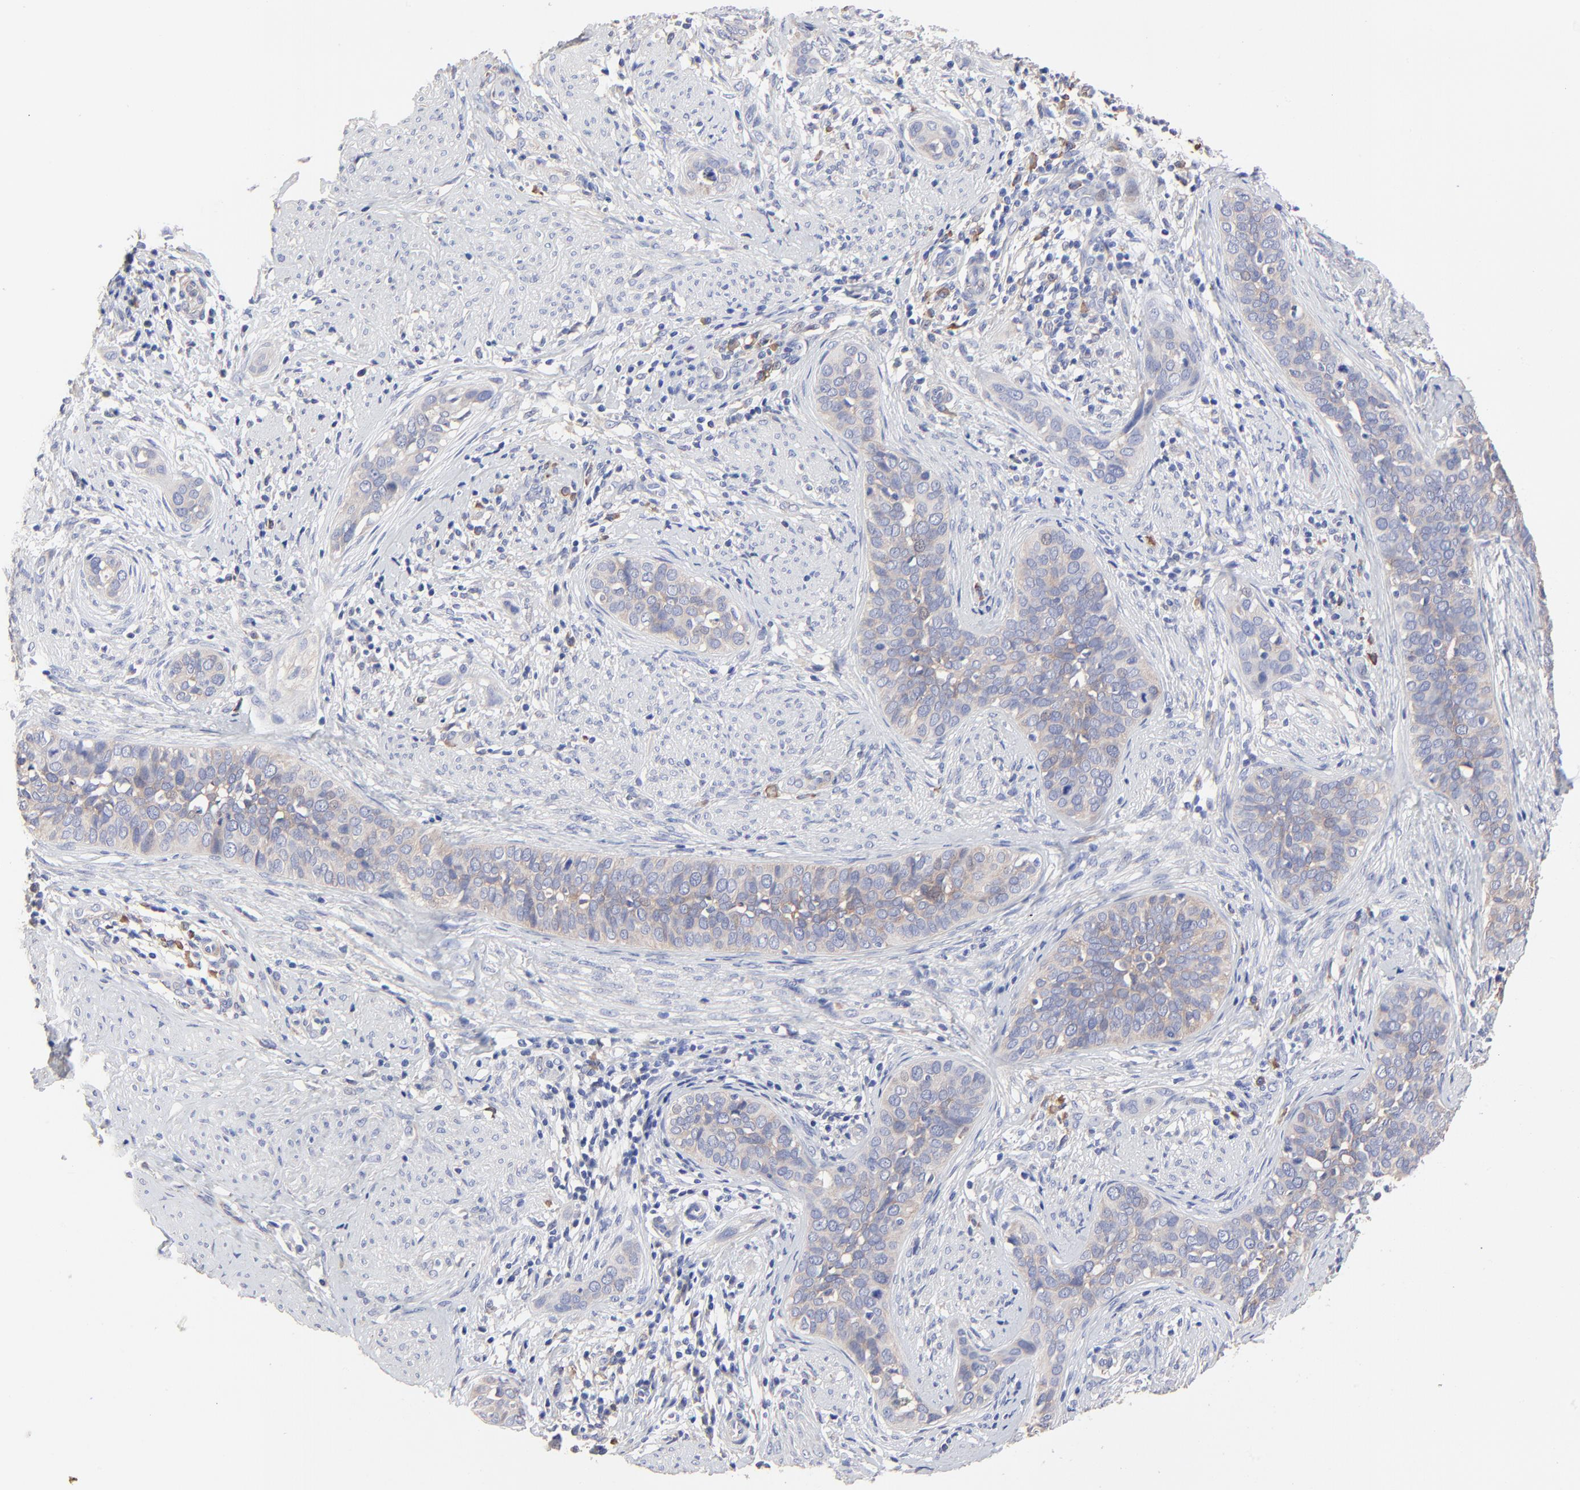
{"staining": {"intensity": "weak", "quantity": ">75%", "location": "cytoplasmic/membranous"}, "tissue": "cervical cancer", "cell_type": "Tumor cells", "image_type": "cancer", "snomed": [{"axis": "morphology", "description": "Squamous cell carcinoma, NOS"}, {"axis": "topography", "description": "Cervix"}], "caption": "Cervical squamous cell carcinoma was stained to show a protein in brown. There is low levels of weak cytoplasmic/membranous positivity in about >75% of tumor cells.", "gene": "PPFIBP2", "patient": {"sex": "female", "age": 31}}